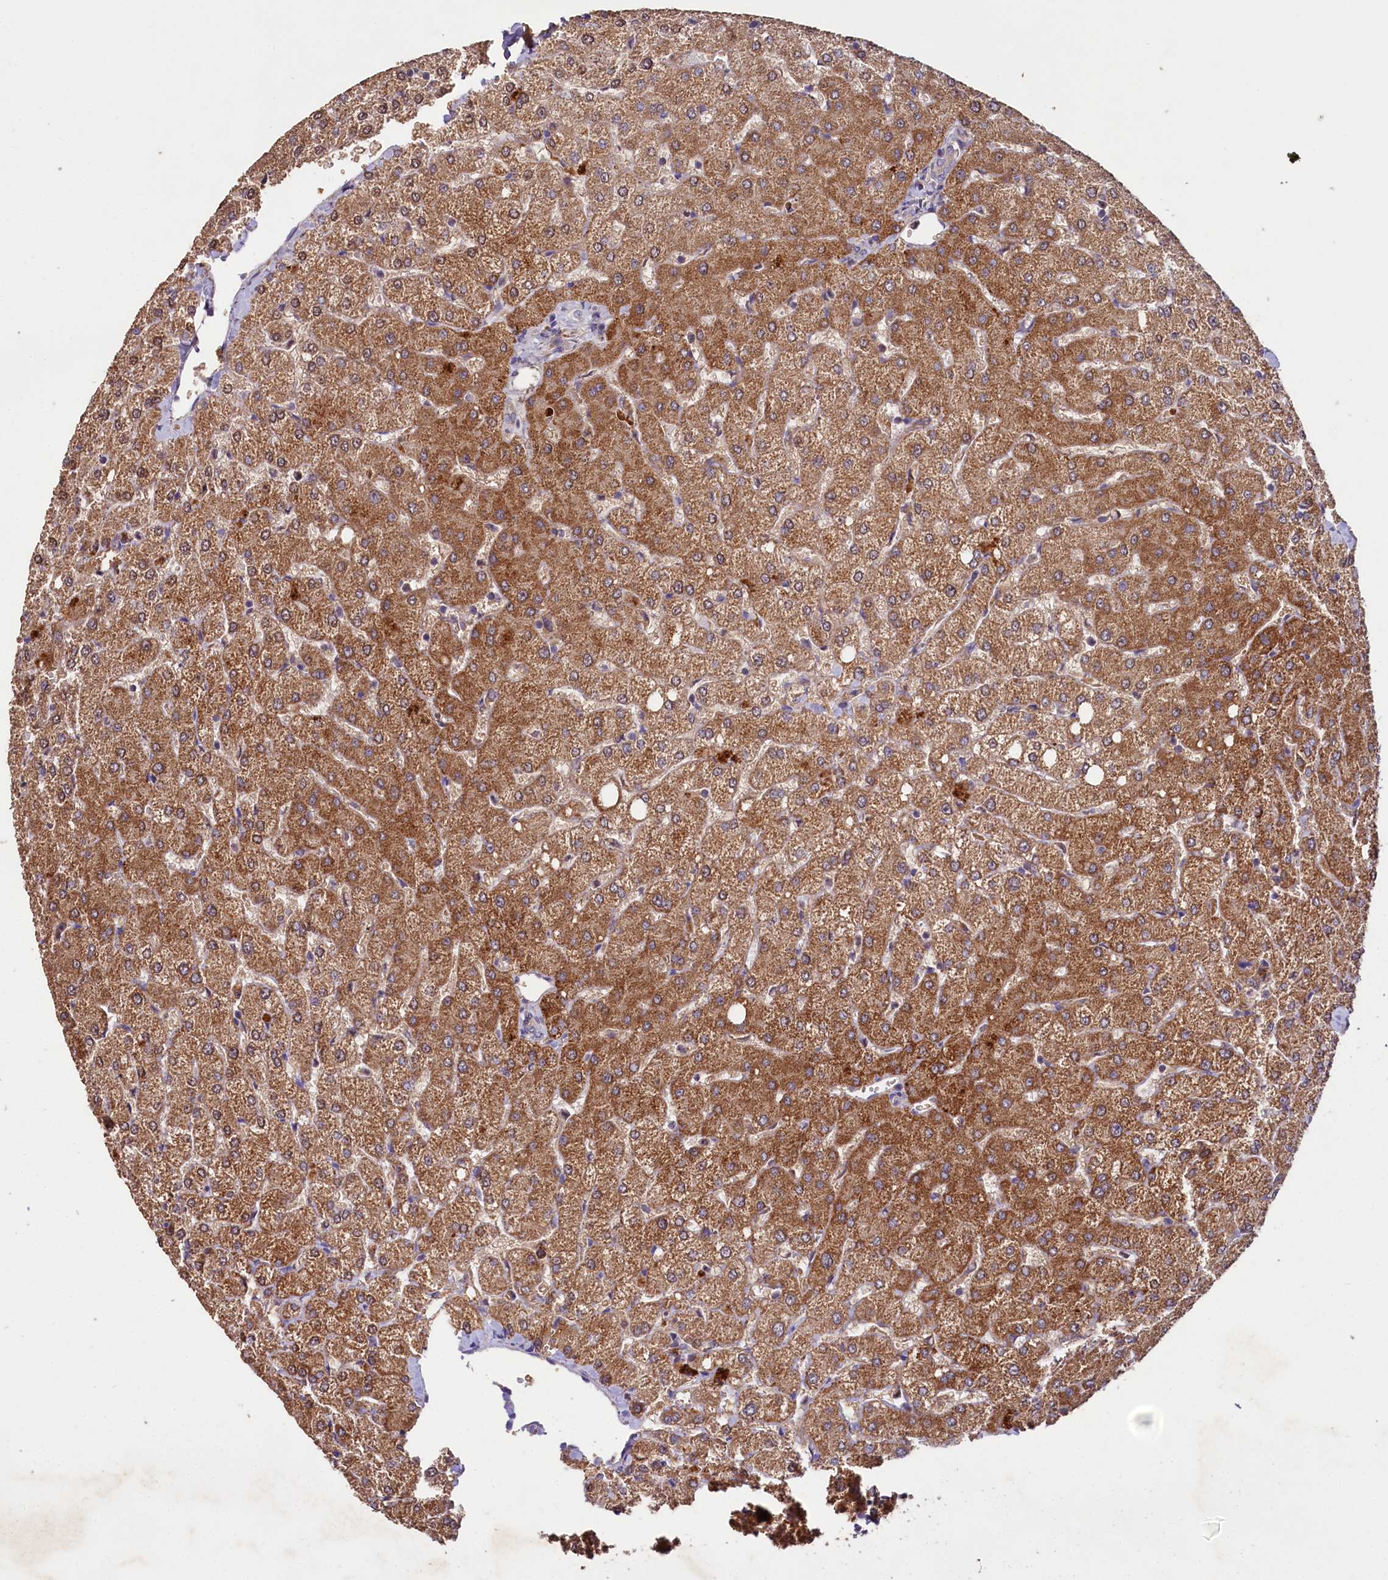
{"staining": {"intensity": "negative", "quantity": "none", "location": "none"}, "tissue": "liver", "cell_type": "Cholangiocytes", "image_type": "normal", "snomed": [{"axis": "morphology", "description": "Normal tissue, NOS"}, {"axis": "topography", "description": "Liver"}], "caption": "This photomicrograph is of benign liver stained with immunohistochemistry to label a protein in brown with the nuclei are counter-stained blue. There is no expression in cholangiocytes.", "gene": "ETFBKMT", "patient": {"sex": "female", "age": 54}}